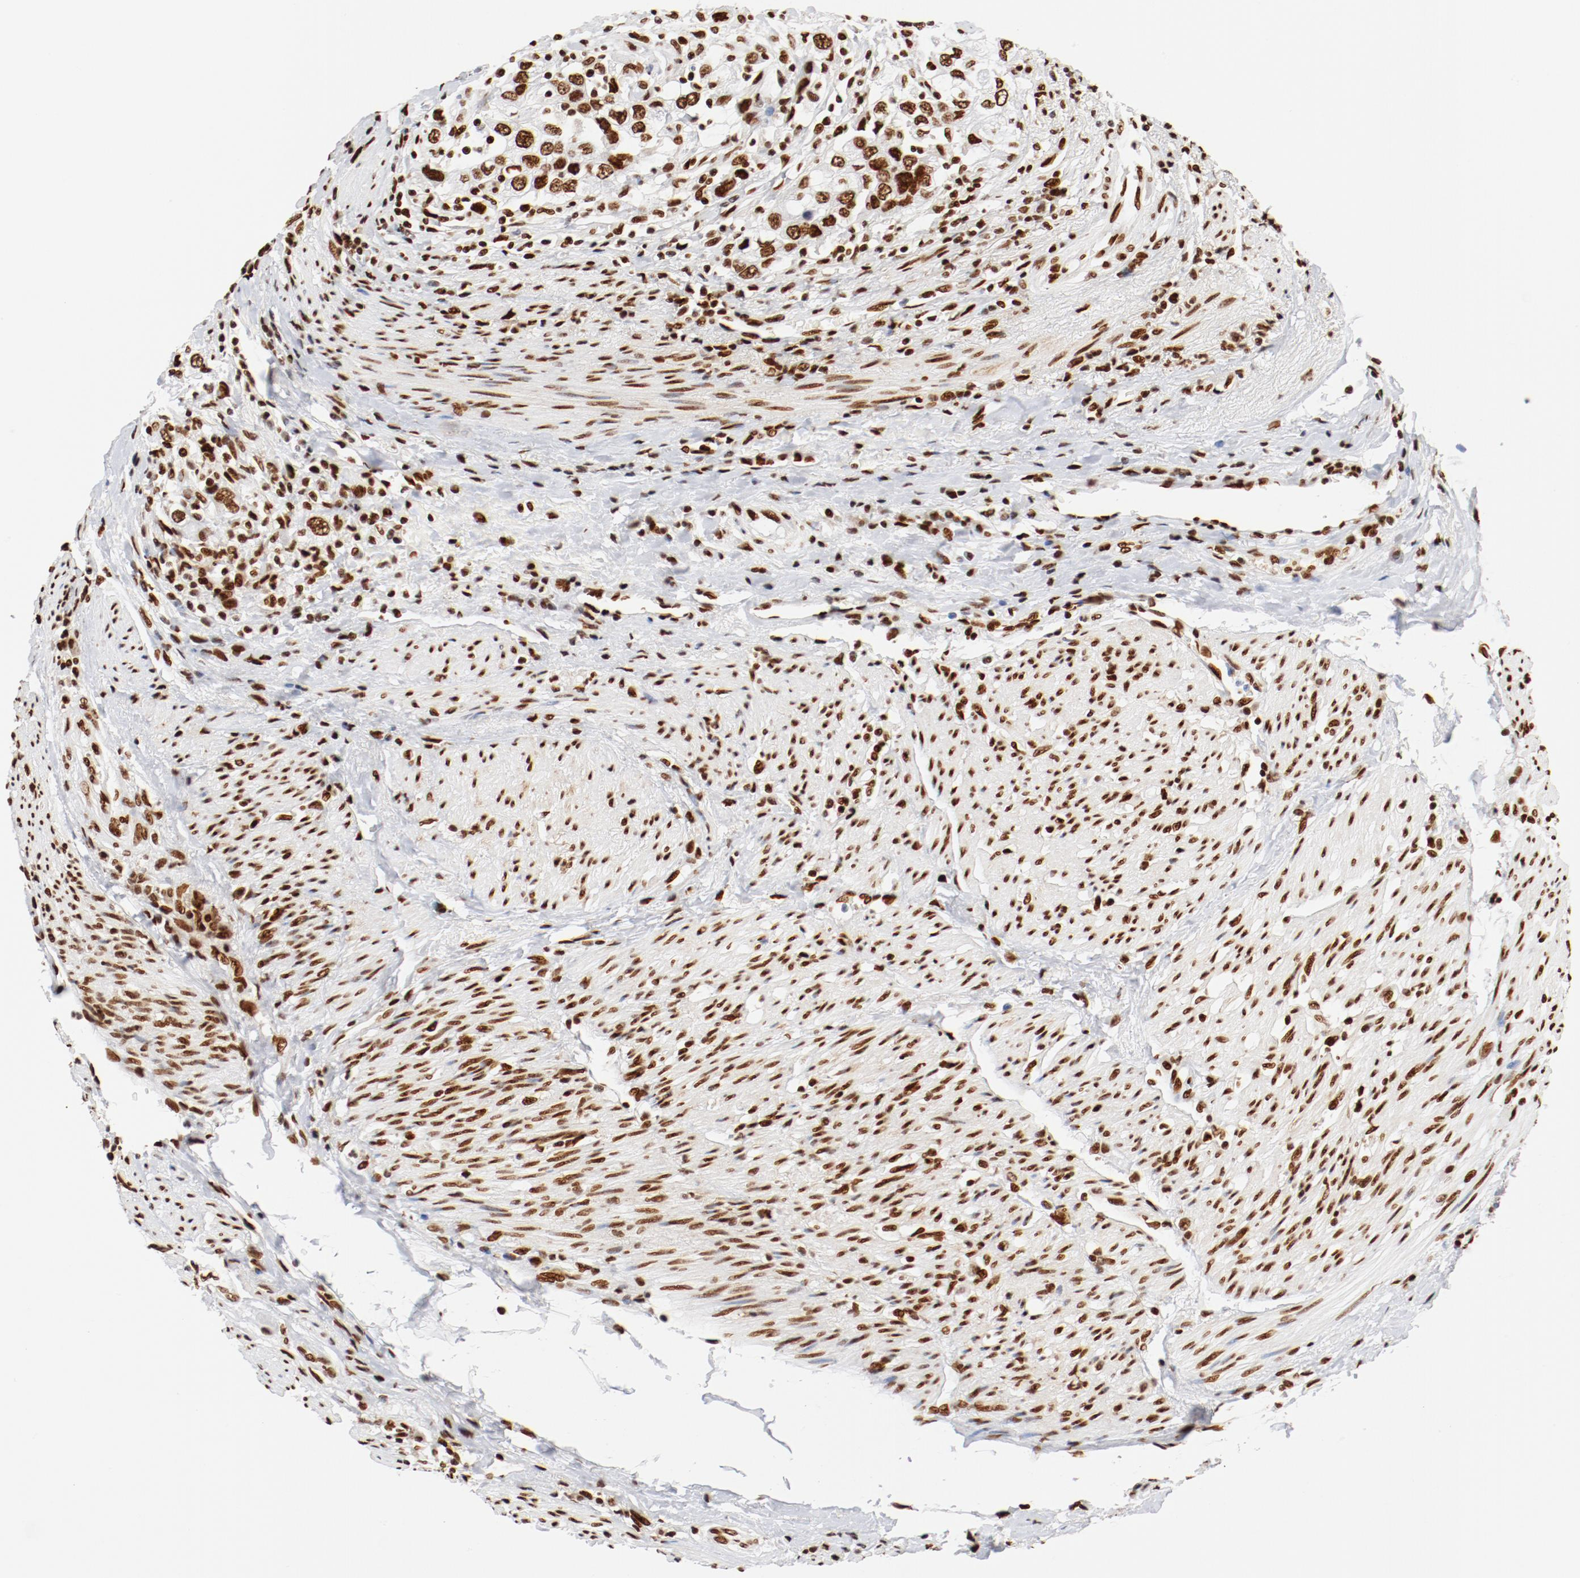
{"staining": {"intensity": "strong", "quantity": ">75%", "location": "nuclear"}, "tissue": "urothelial cancer", "cell_type": "Tumor cells", "image_type": "cancer", "snomed": [{"axis": "morphology", "description": "Urothelial carcinoma, High grade"}, {"axis": "topography", "description": "Urinary bladder"}], "caption": "DAB (3,3'-diaminobenzidine) immunohistochemical staining of urothelial carcinoma (high-grade) shows strong nuclear protein positivity in approximately >75% of tumor cells.", "gene": "CTBP1", "patient": {"sex": "female", "age": 80}}